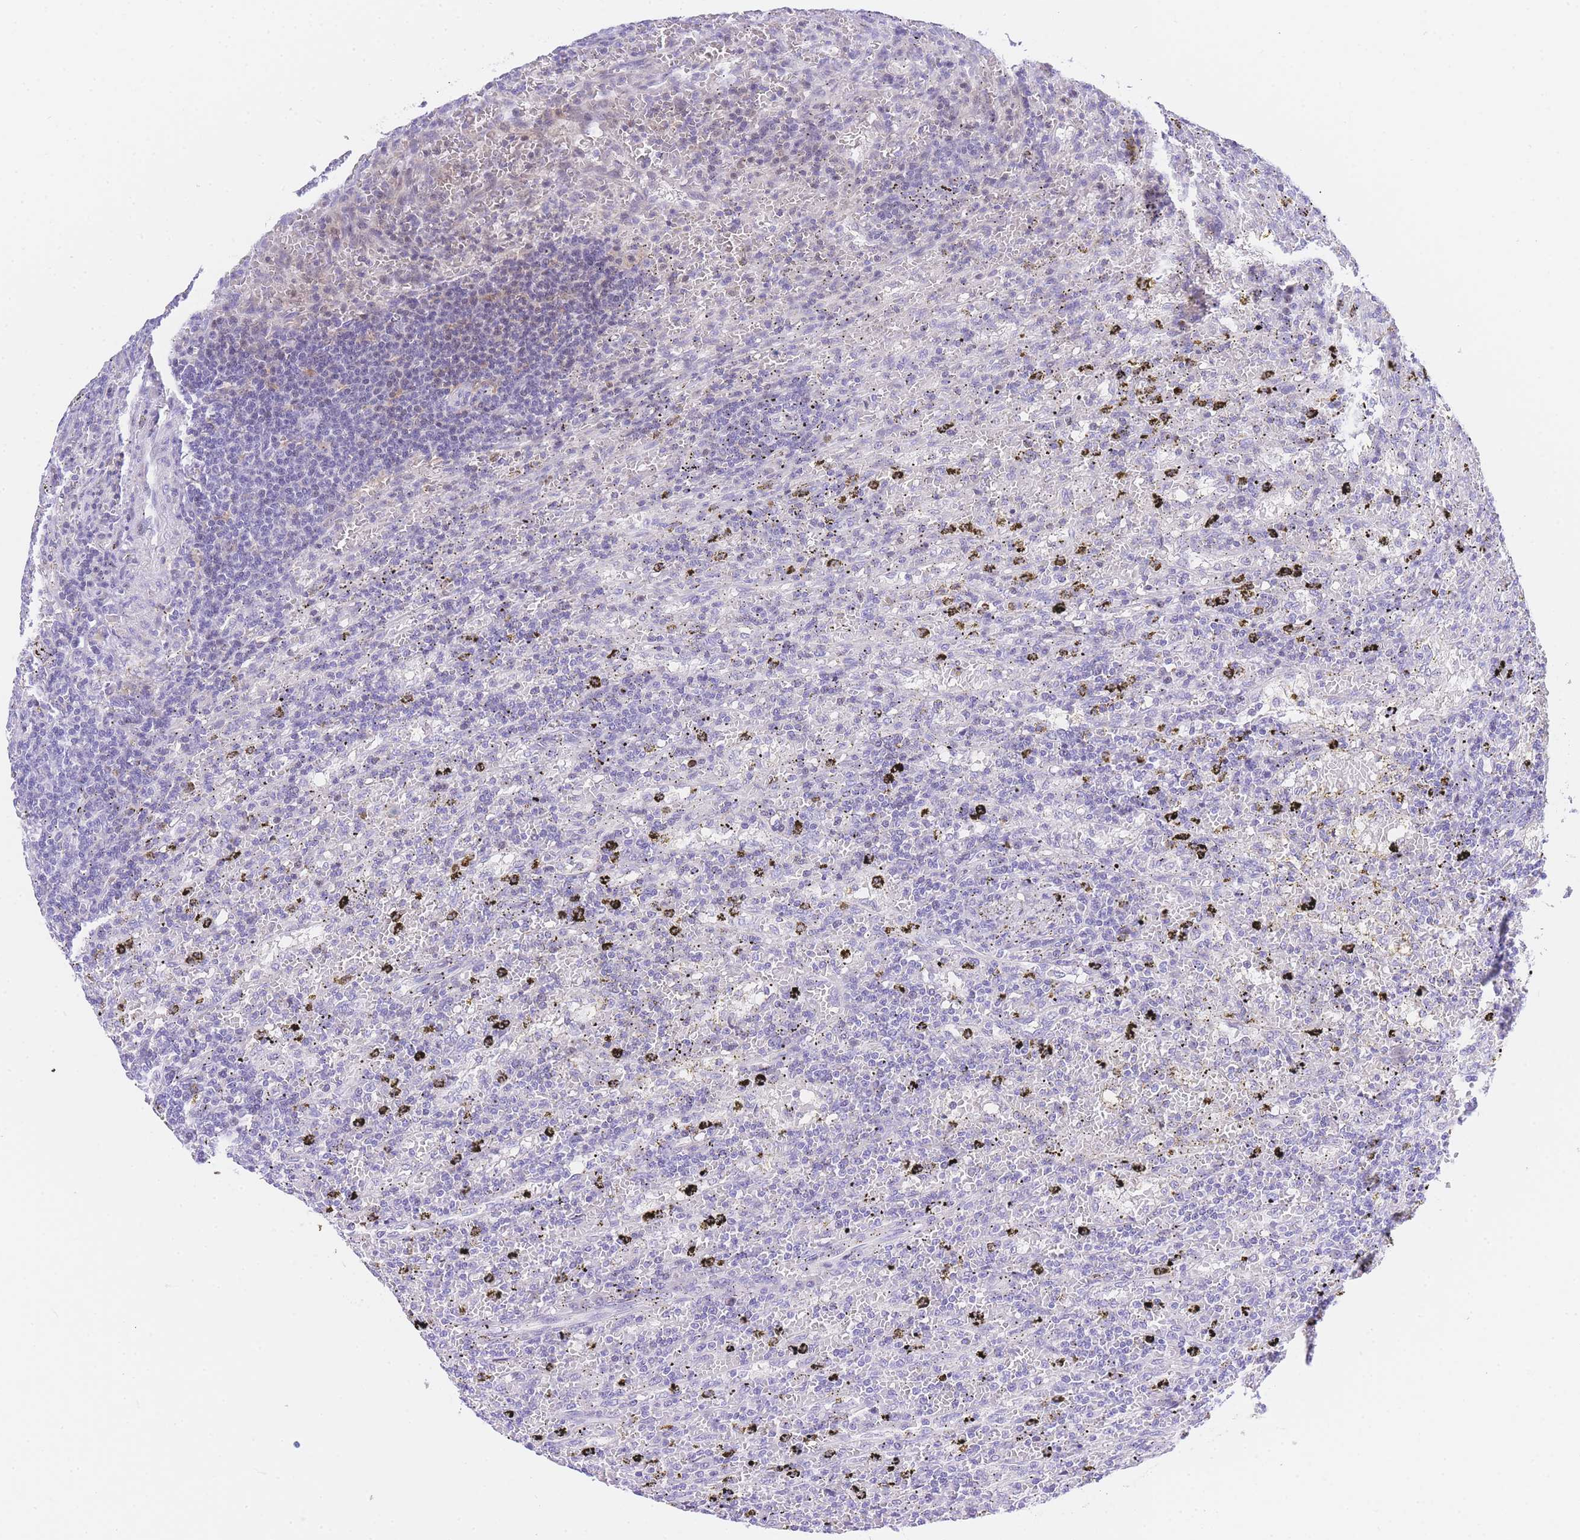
{"staining": {"intensity": "negative", "quantity": "none", "location": "none"}, "tissue": "lymphoma", "cell_type": "Tumor cells", "image_type": "cancer", "snomed": [{"axis": "morphology", "description": "Malignant lymphoma, non-Hodgkin's type, Low grade"}, {"axis": "topography", "description": "Spleen"}], "caption": "The IHC photomicrograph has no significant positivity in tumor cells of lymphoma tissue. (Immunohistochemistry (ihc), brightfield microscopy, high magnification).", "gene": "TIFAB", "patient": {"sex": "male", "age": 76}}